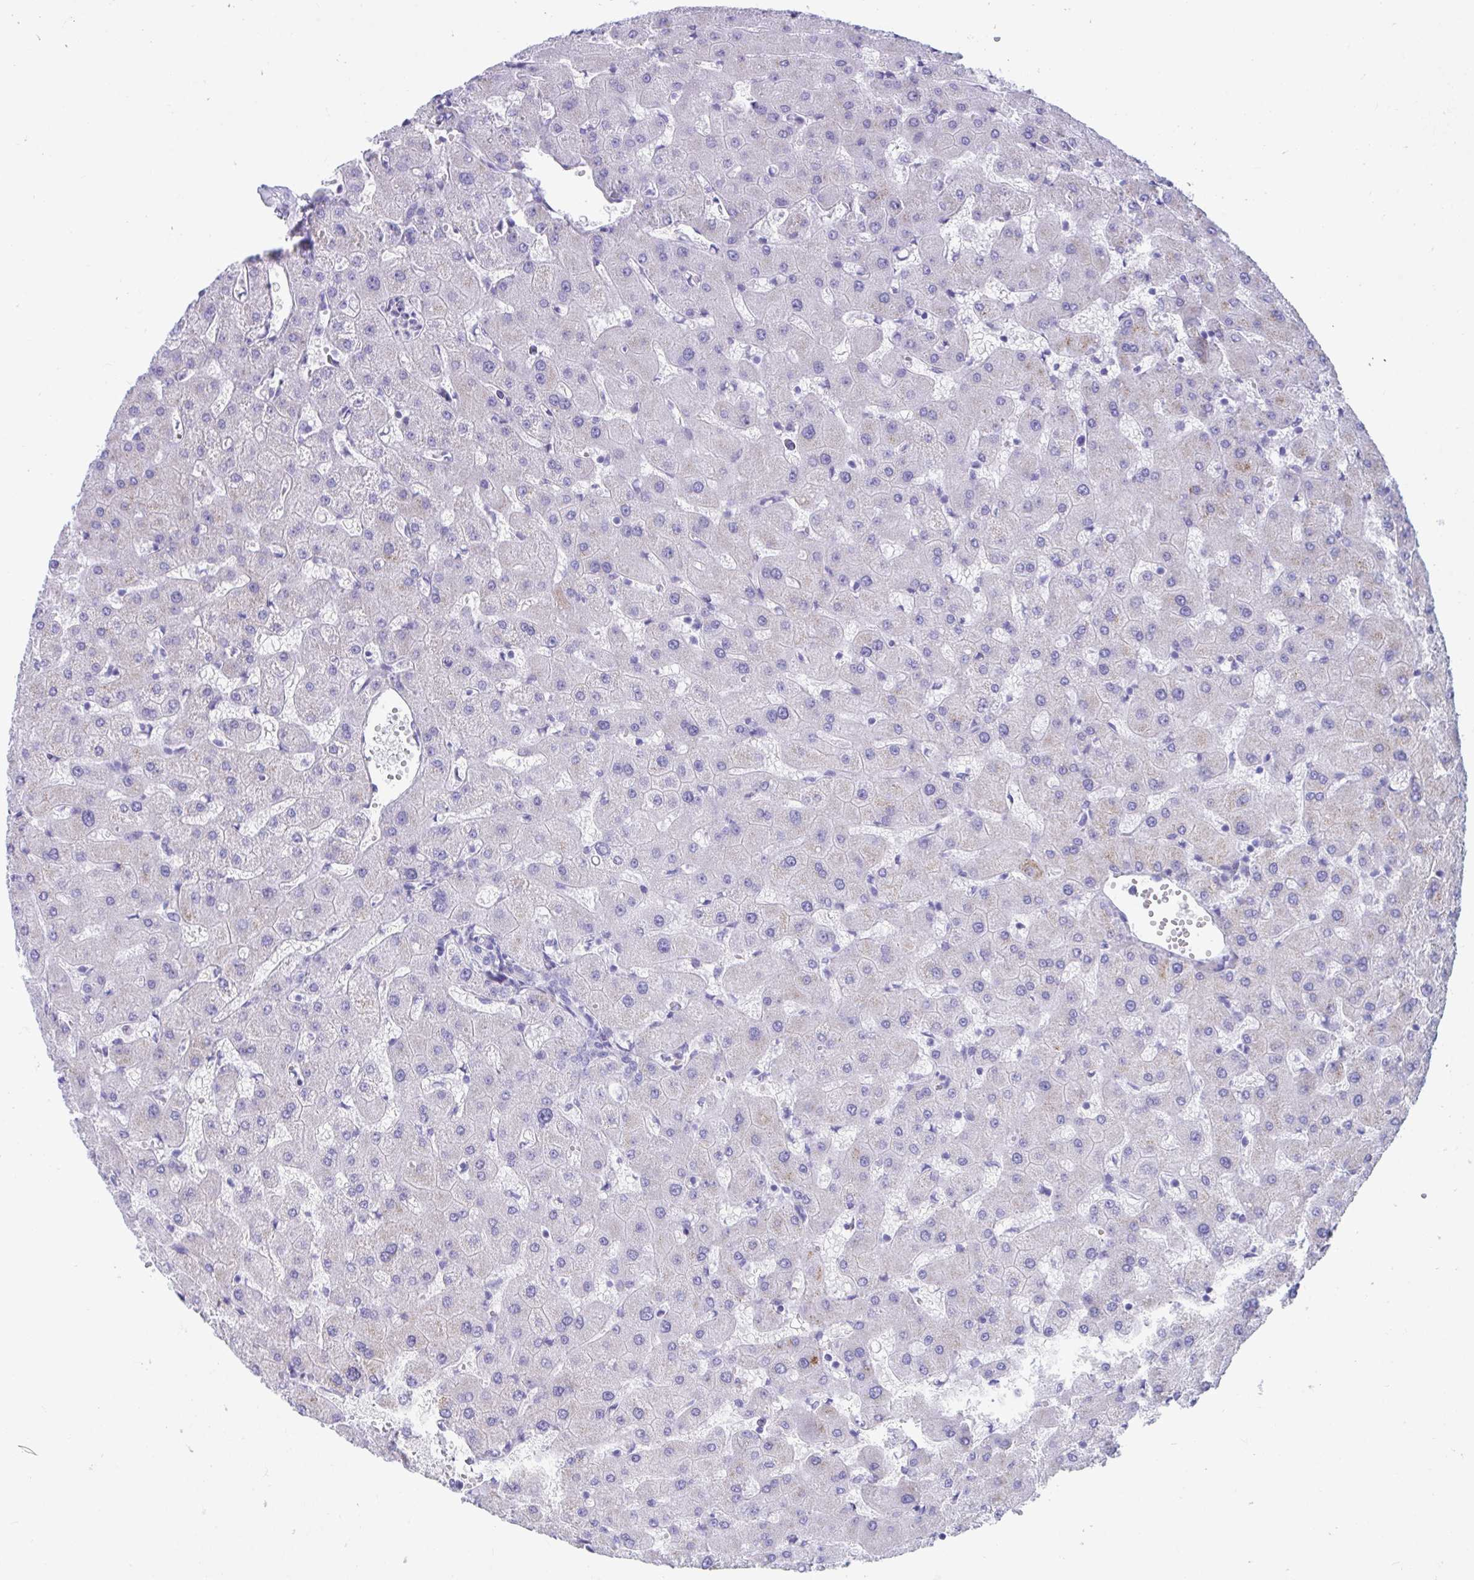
{"staining": {"intensity": "negative", "quantity": "none", "location": "none"}, "tissue": "liver", "cell_type": "Cholangiocytes", "image_type": "normal", "snomed": [{"axis": "morphology", "description": "Normal tissue, NOS"}, {"axis": "topography", "description": "Liver"}], "caption": "A high-resolution photomicrograph shows immunohistochemistry (IHC) staining of normal liver, which exhibits no significant positivity in cholangiocytes.", "gene": "TTC30A", "patient": {"sex": "female", "age": 63}}